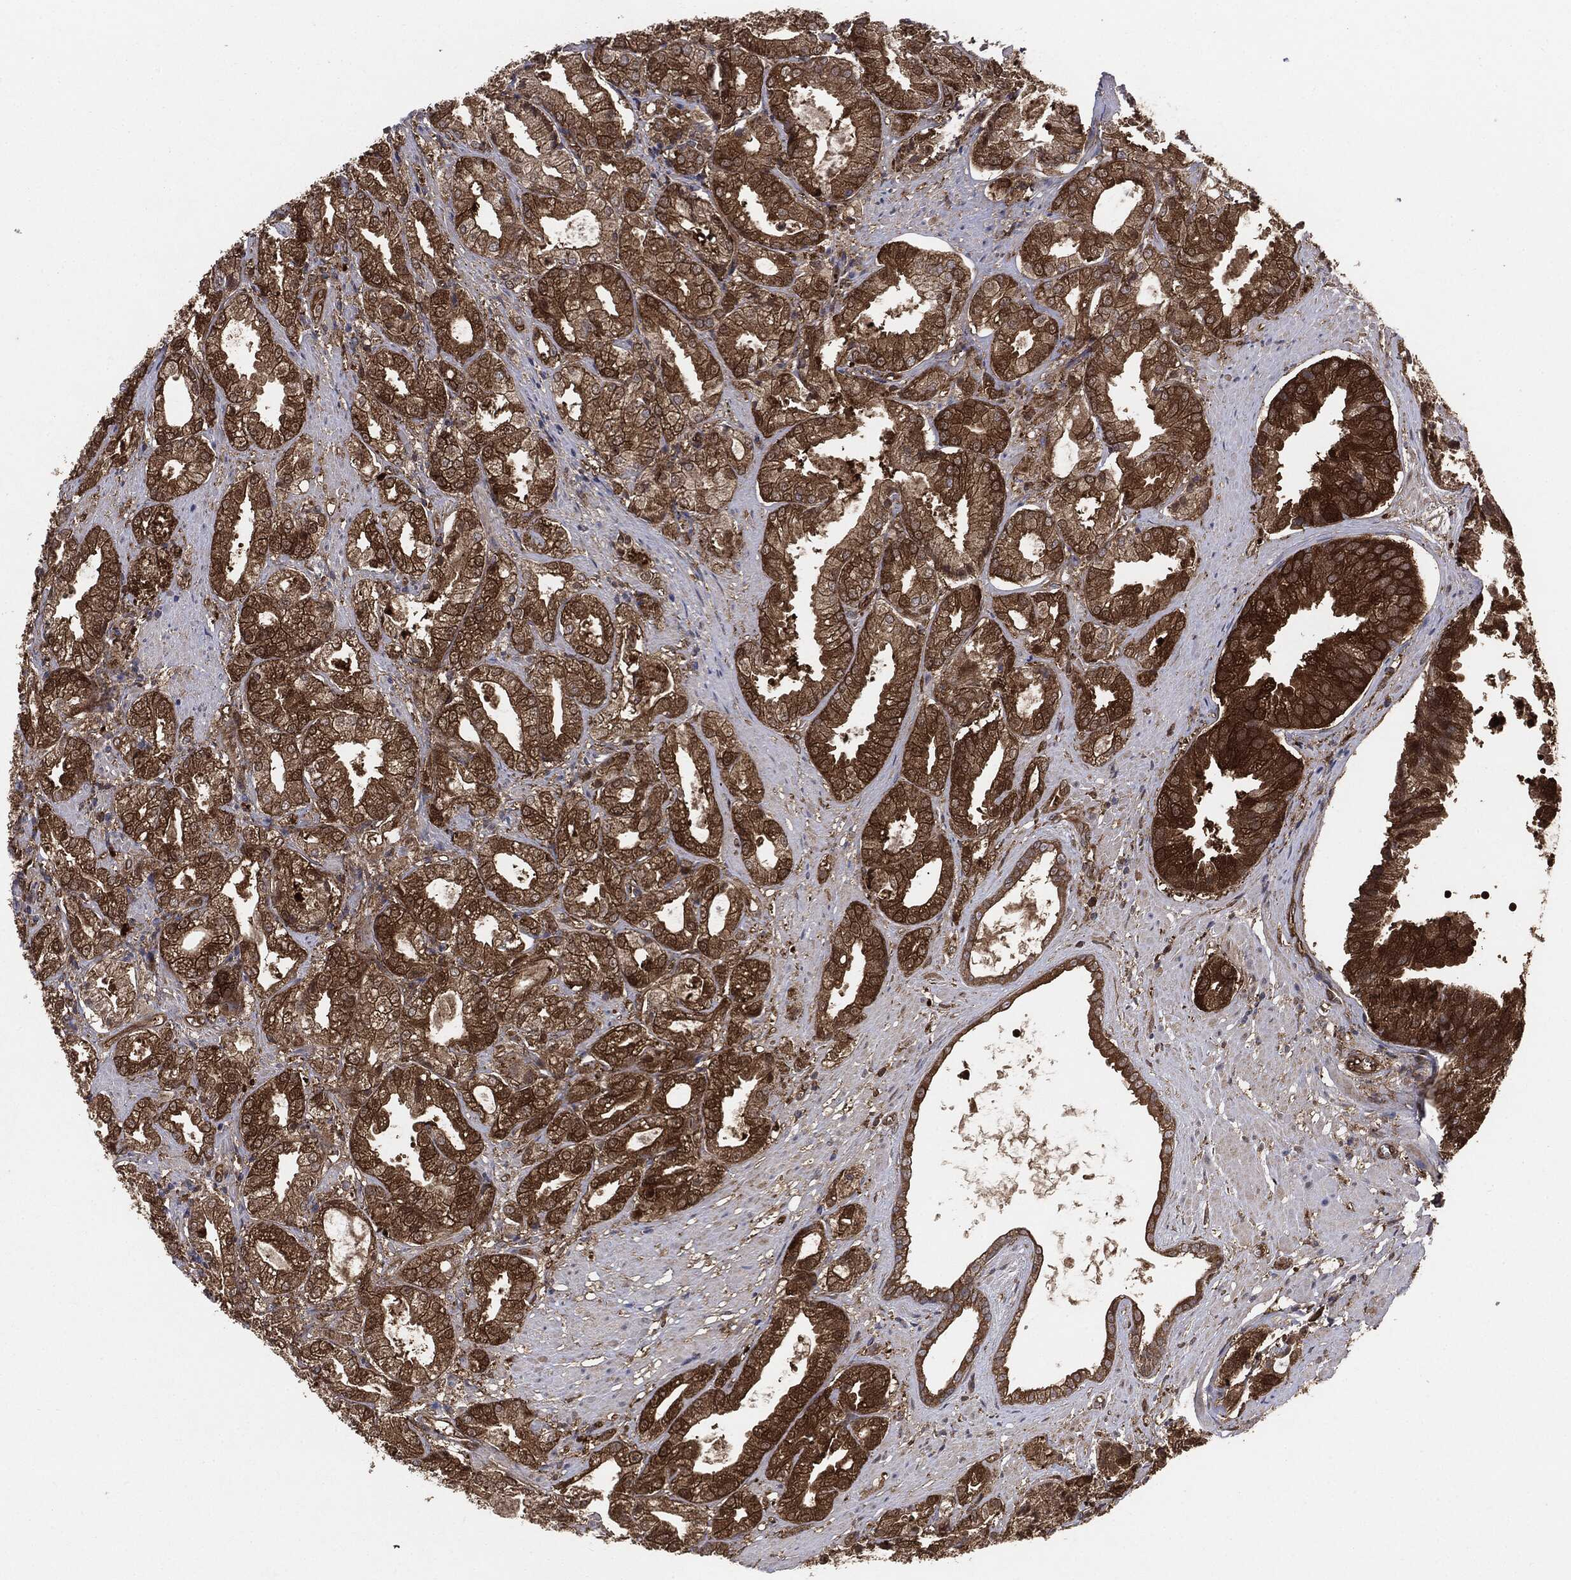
{"staining": {"intensity": "strong", "quantity": ">75%", "location": "cytoplasmic/membranous"}, "tissue": "prostate cancer", "cell_type": "Tumor cells", "image_type": "cancer", "snomed": [{"axis": "morphology", "description": "Adenocarcinoma, High grade"}, {"axis": "topography", "description": "Prostate"}], "caption": "Protein expression analysis of prostate cancer reveals strong cytoplasmic/membranous staining in about >75% of tumor cells.", "gene": "NME1", "patient": {"sex": "male", "age": 61}}